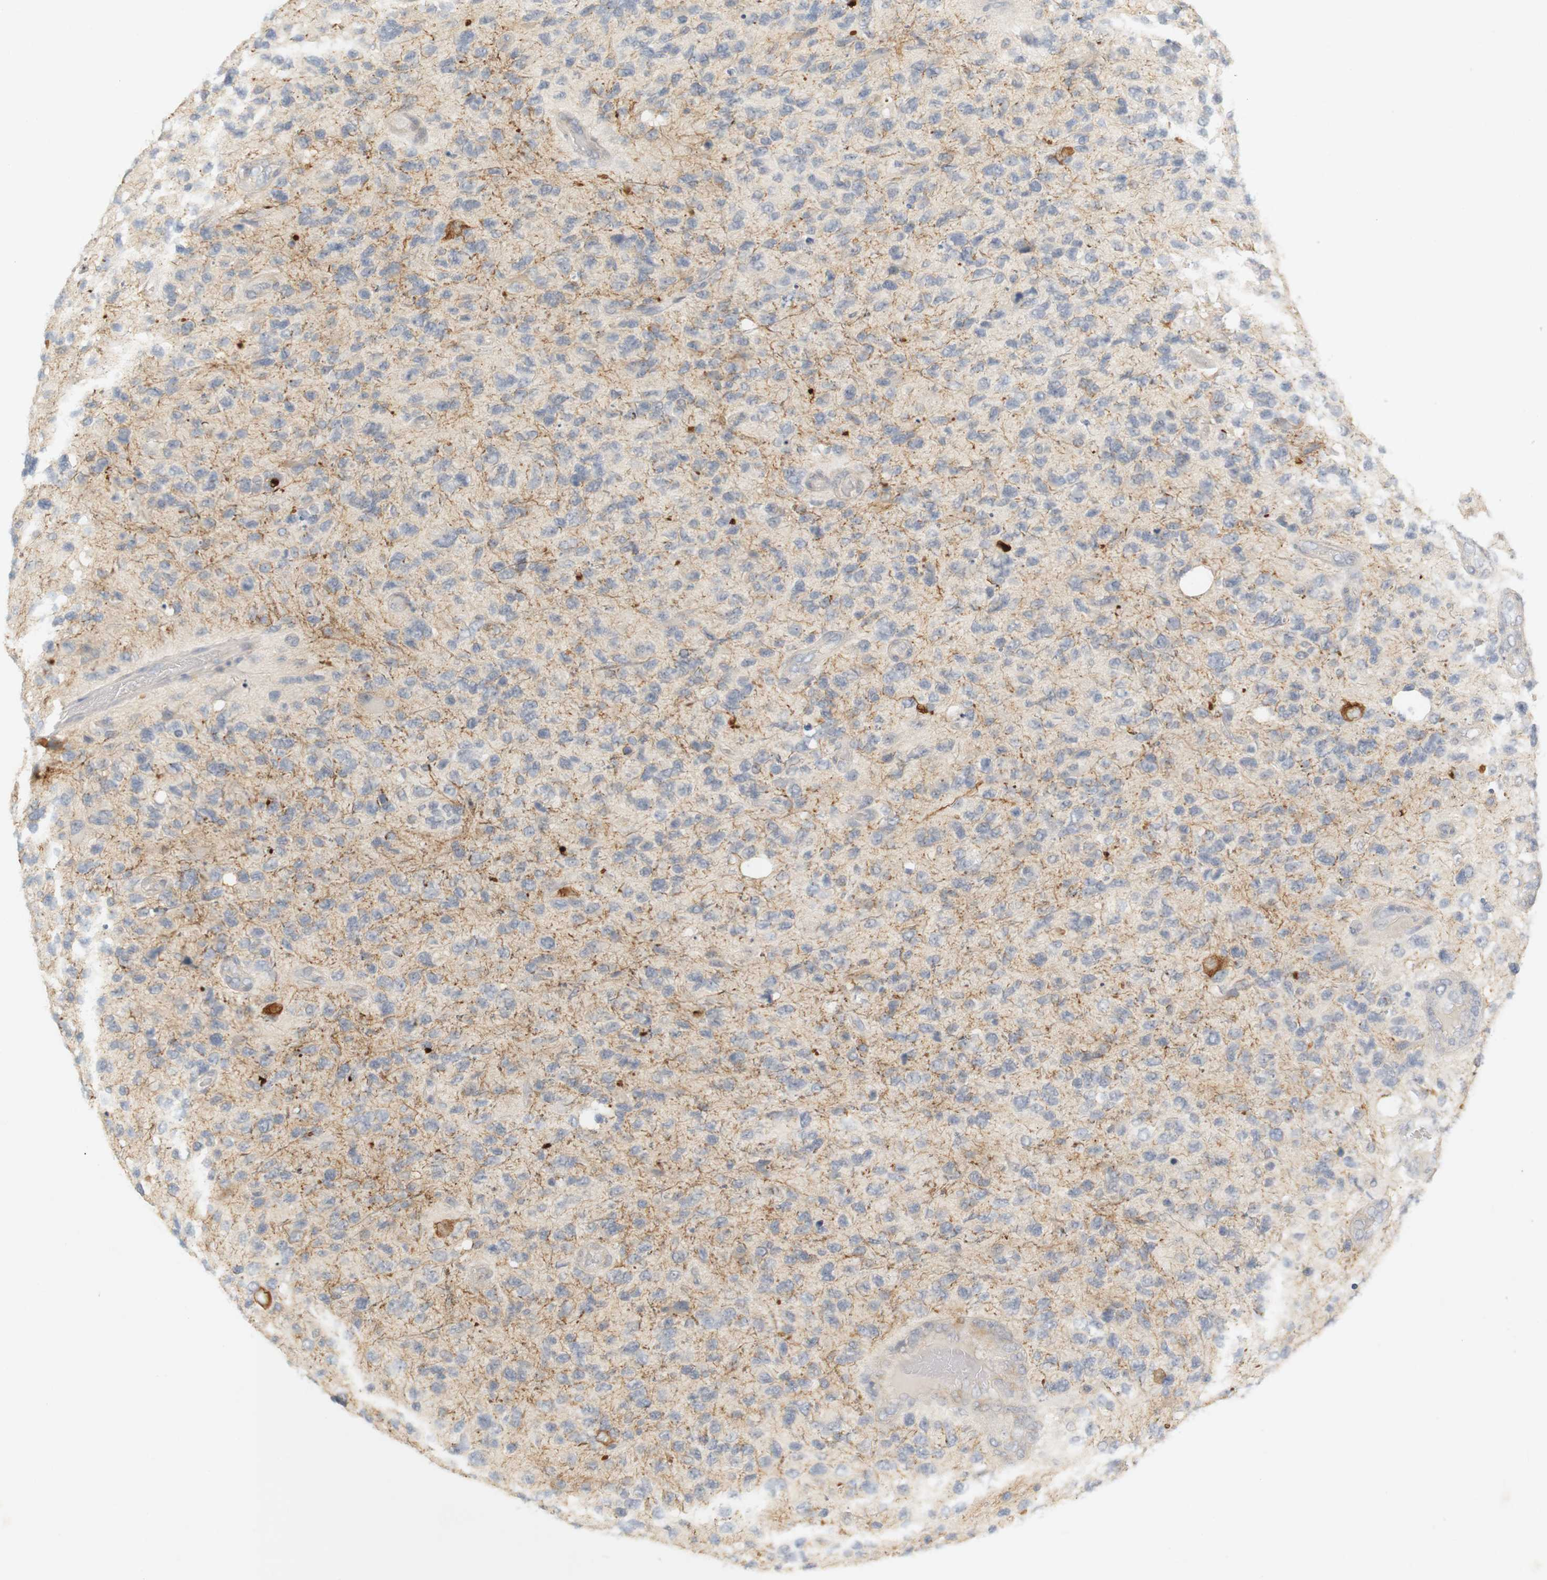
{"staining": {"intensity": "weak", "quantity": ">75%", "location": "cytoplasmic/membranous"}, "tissue": "glioma", "cell_type": "Tumor cells", "image_type": "cancer", "snomed": [{"axis": "morphology", "description": "Glioma, malignant, High grade"}, {"axis": "topography", "description": "Brain"}], "caption": "Human glioma stained for a protein (brown) exhibits weak cytoplasmic/membranous positive expression in approximately >75% of tumor cells.", "gene": "RTN3", "patient": {"sex": "female", "age": 58}}